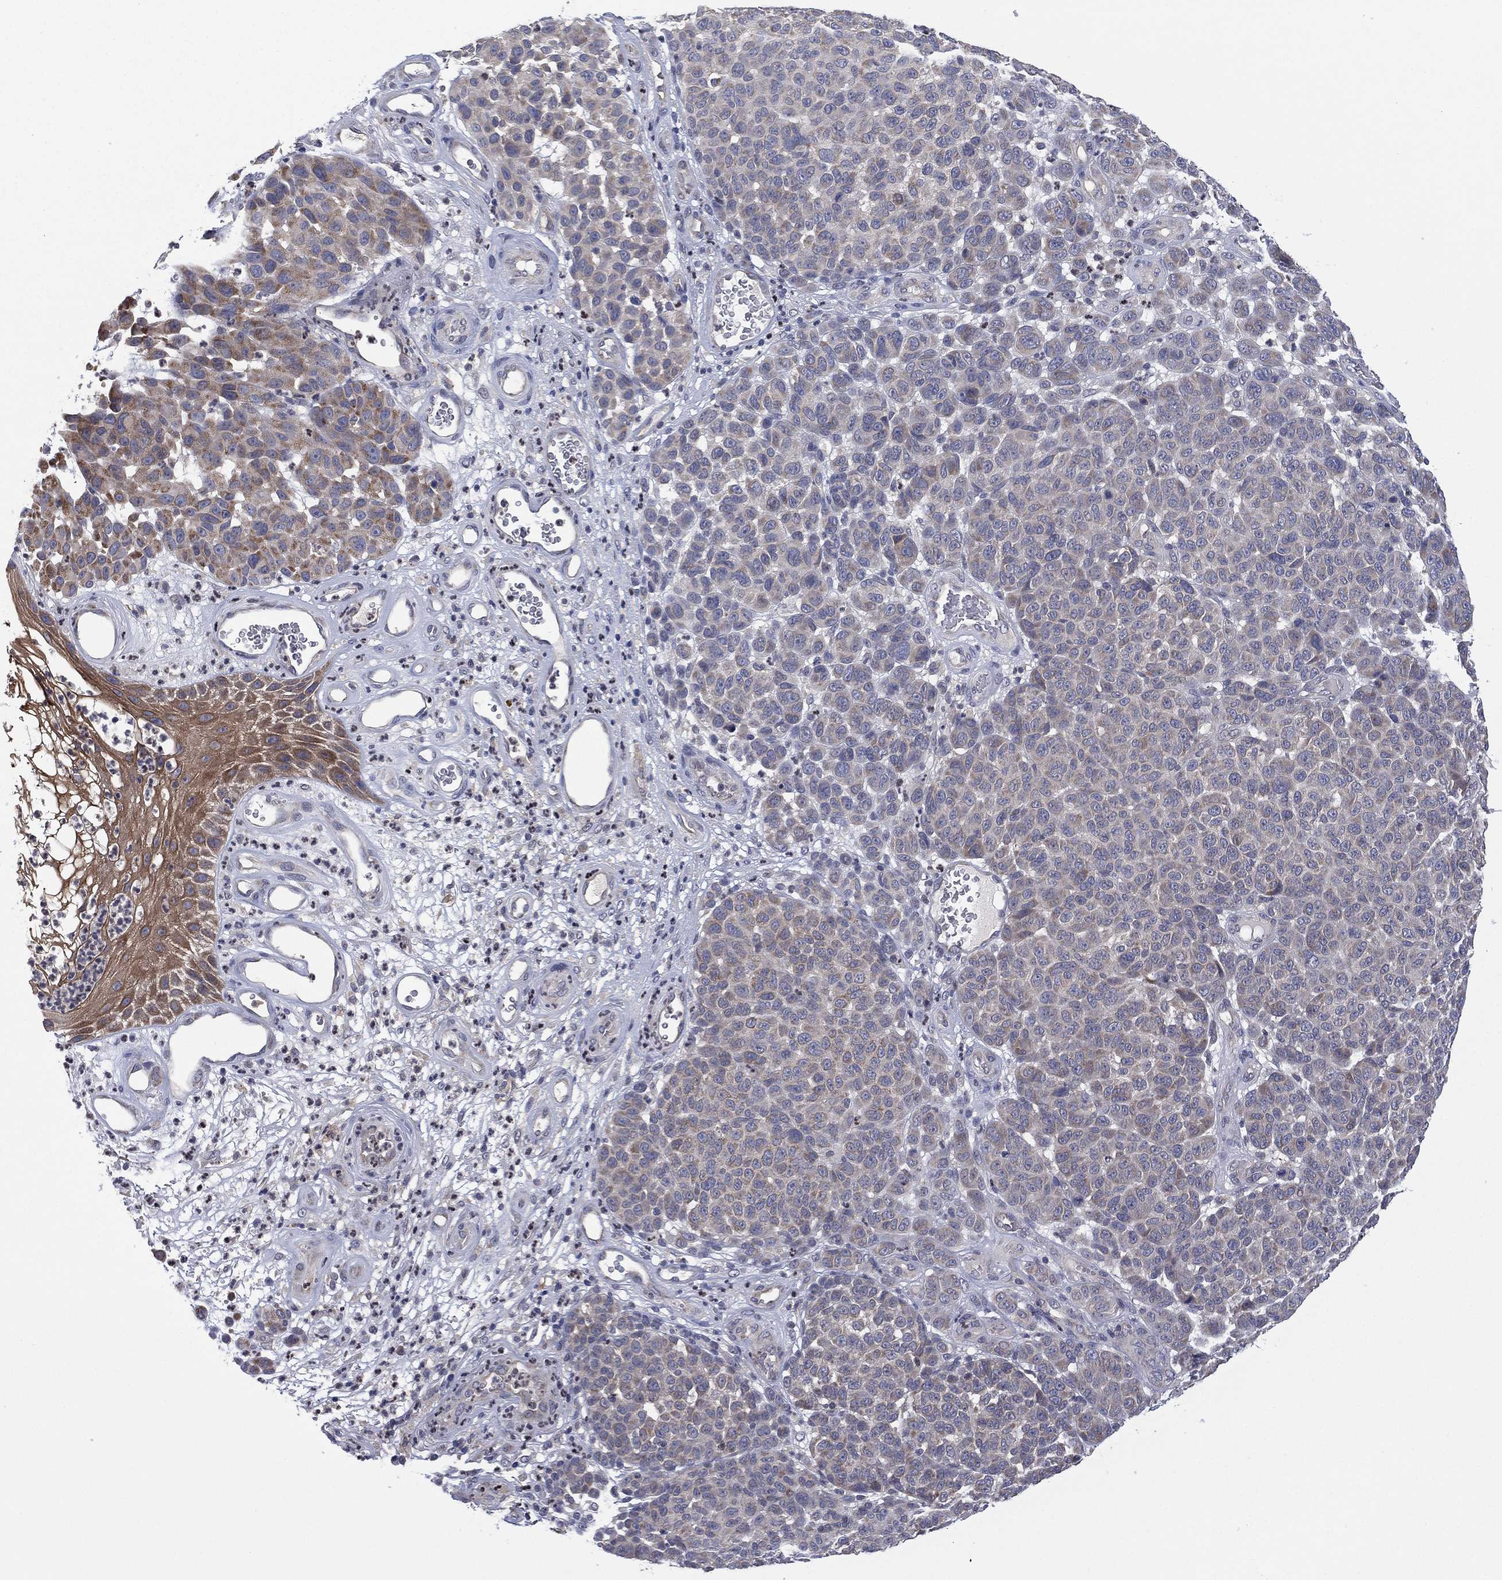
{"staining": {"intensity": "weak", "quantity": "<25%", "location": "cytoplasmic/membranous"}, "tissue": "melanoma", "cell_type": "Tumor cells", "image_type": "cancer", "snomed": [{"axis": "morphology", "description": "Malignant melanoma, NOS"}, {"axis": "topography", "description": "Skin"}], "caption": "This is an IHC histopathology image of melanoma. There is no positivity in tumor cells.", "gene": "MPP7", "patient": {"sex": "male", "age": 59}}